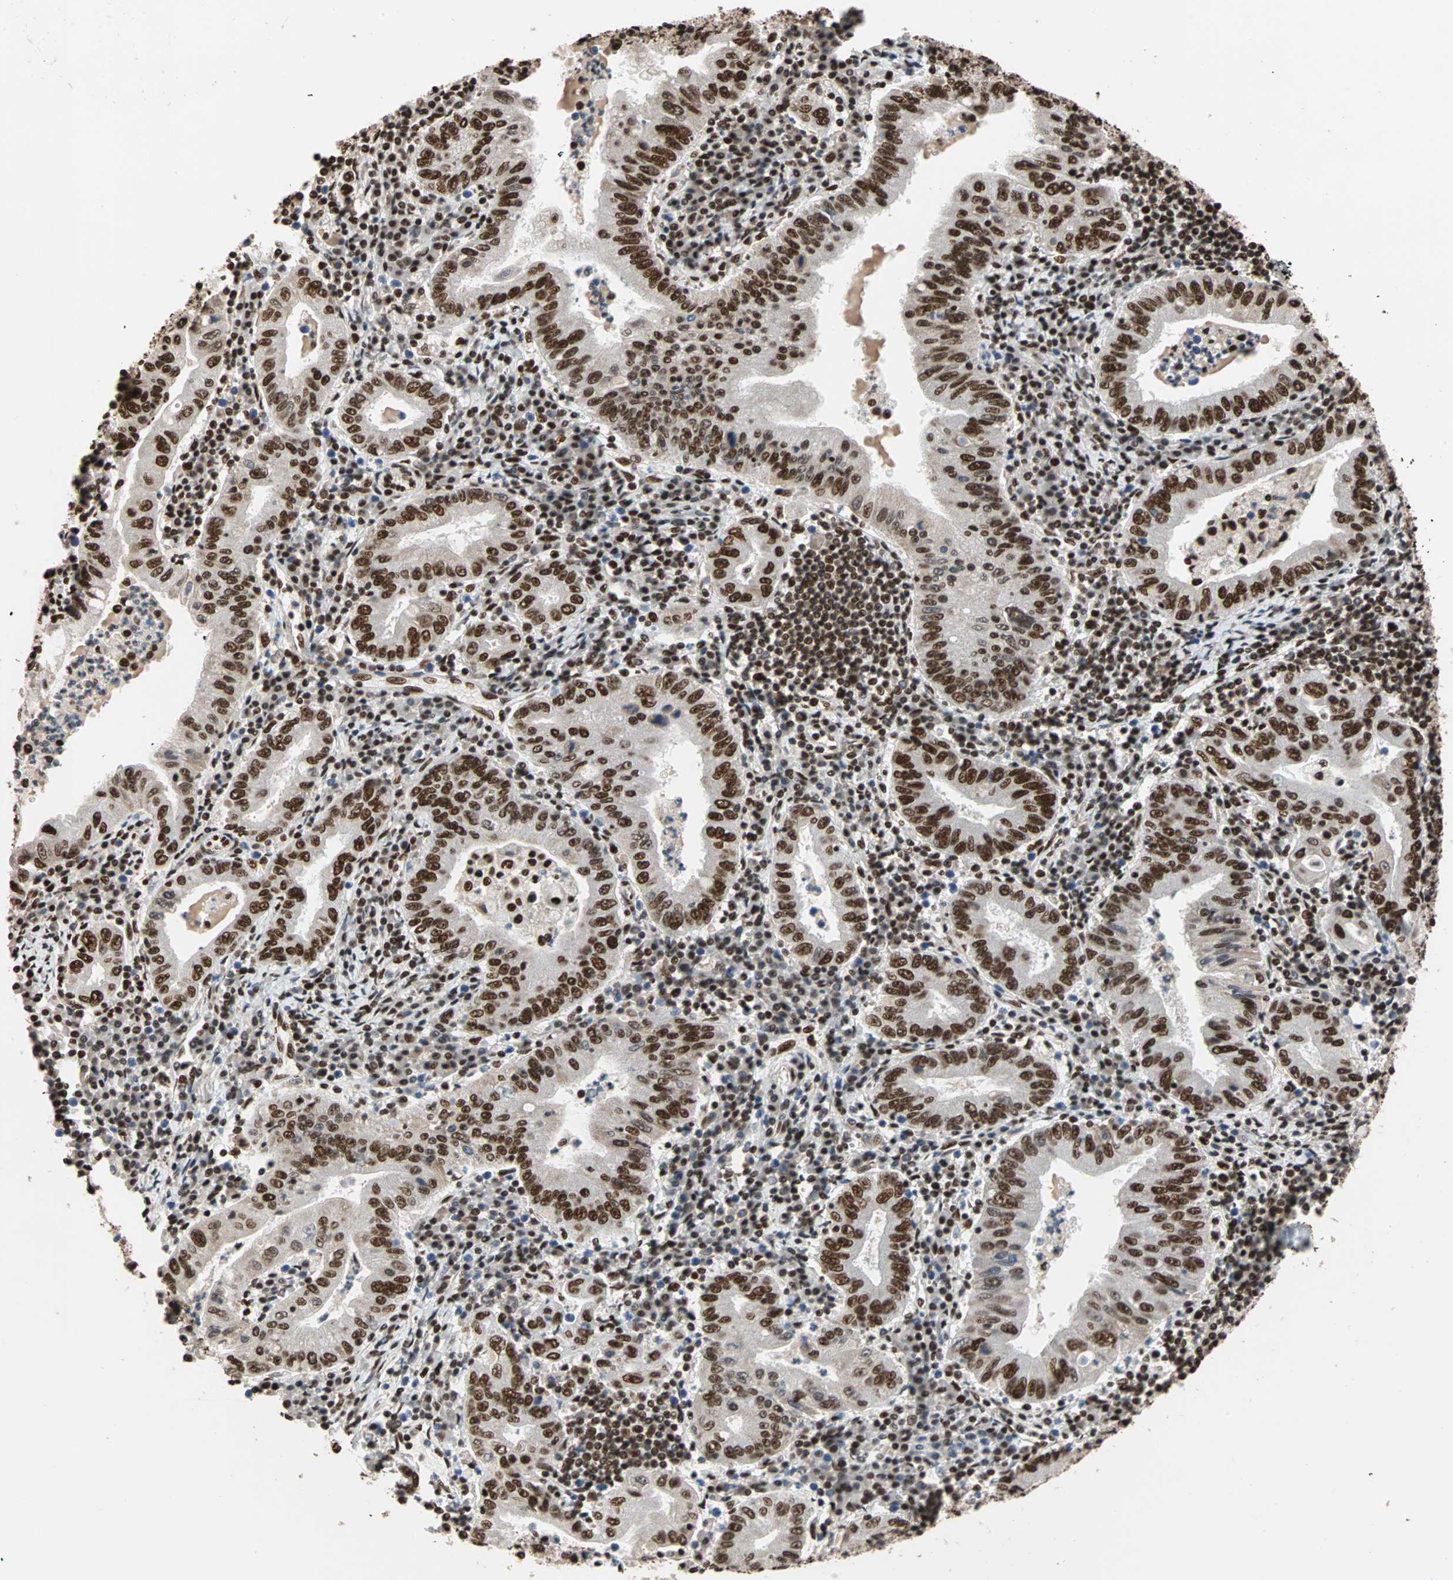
{"staining": {"intensity": "strong", "quantity": ">75%", "location": "nuclear"}, "tissue": "stomach cancer", "cell_type": "Tumor cells", "image_type": "cancer", "snomed": [{"axis": "morphology", "description": "Normal tissue, NOS"}, {"axis": "morphology", "description": "Adenocarcinoma, NOS"}, {"axis": "topography", "description": "Esophagus"}, {"axis": "topography", "description": "Stomach, upper"}, {"axis": "topography", "description": "Peripheral nerve tissue"}], "caption": "This micrograph displays IHC staining of stomach cancer (adenocarcinoma), with high strong nuclear positivity in about >75% of tumor cells.", "gene": "ILF2", "patient": {"sex": "male", "age": 62}}